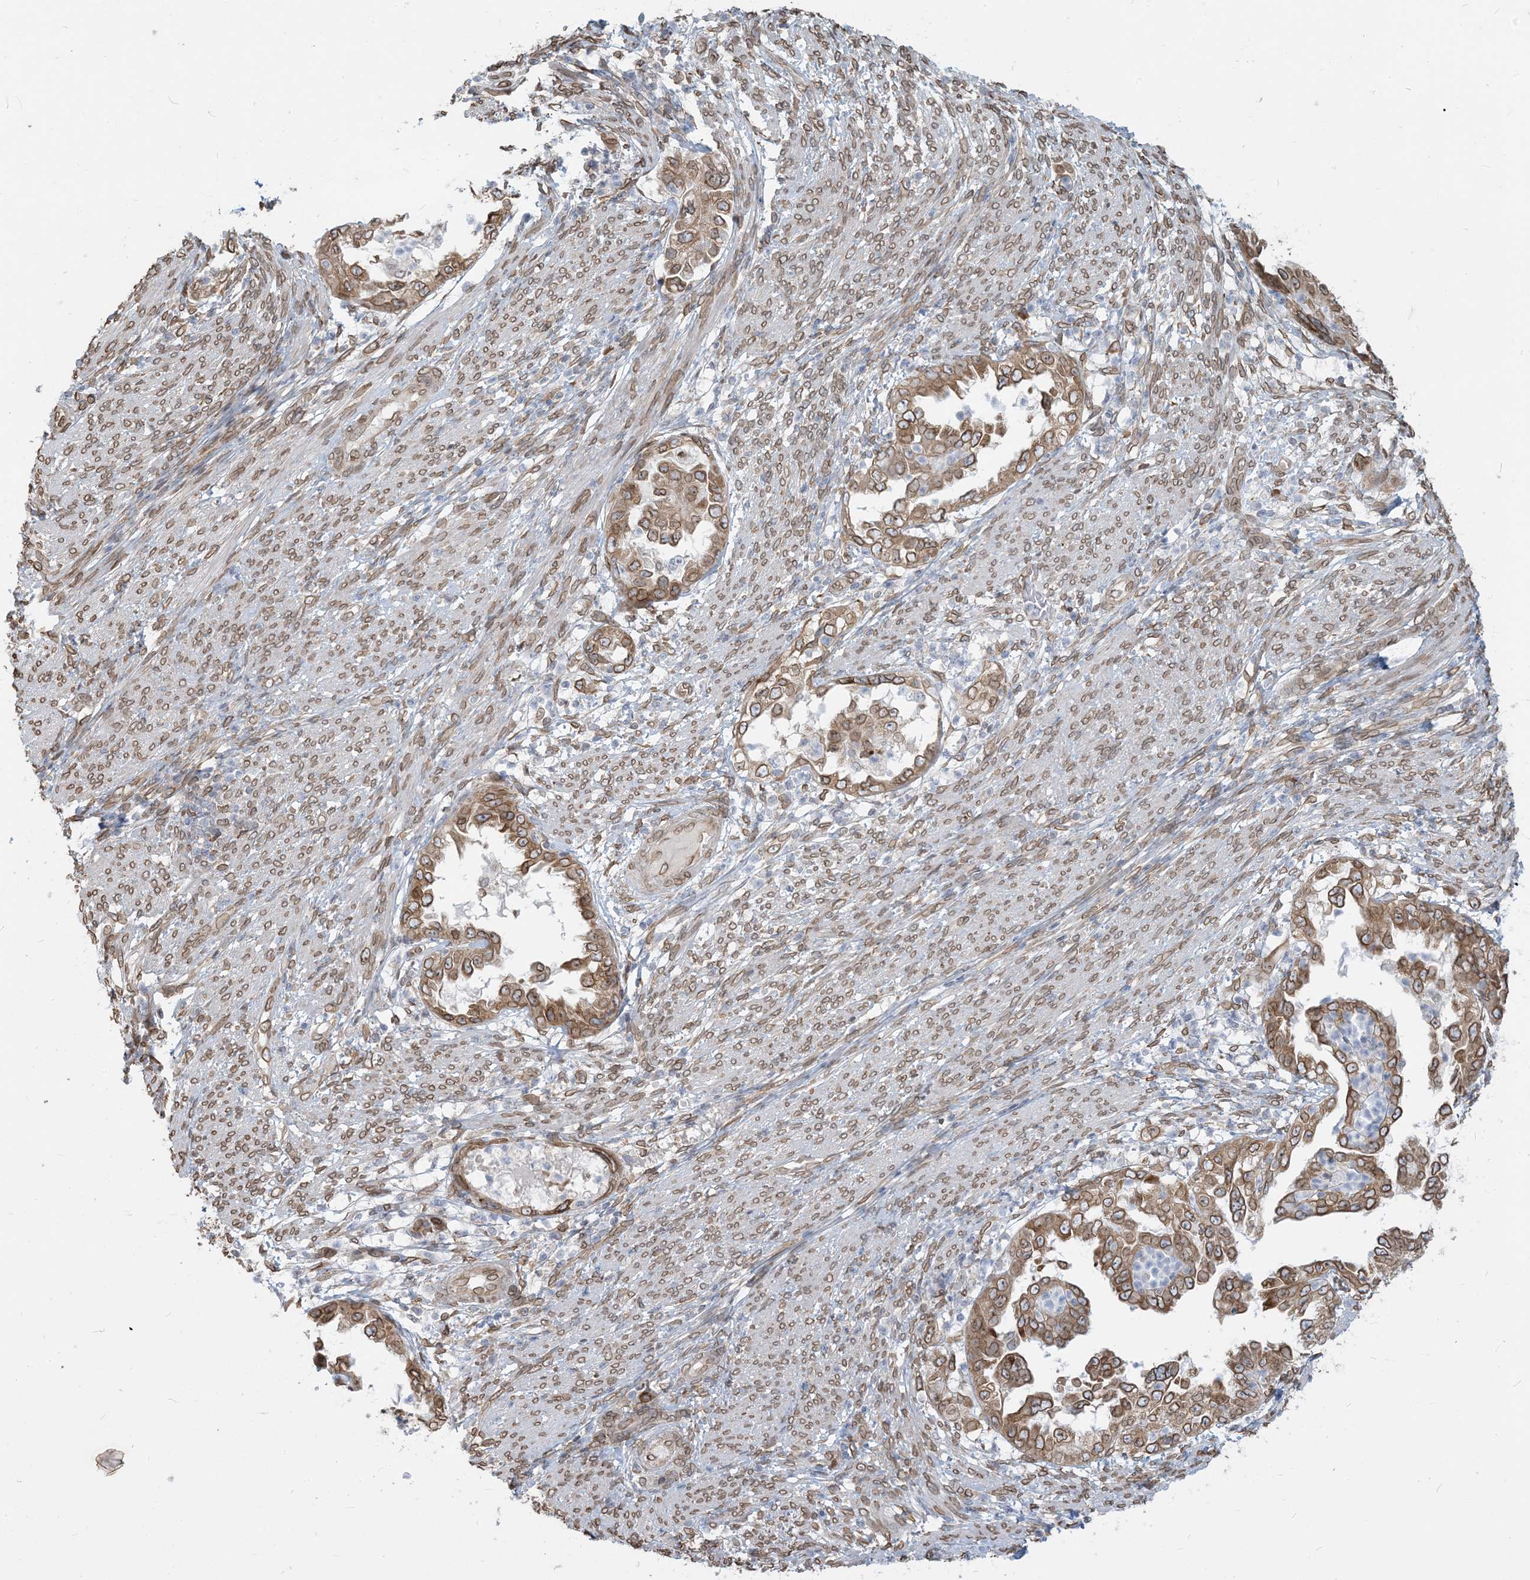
{"staining": {"intensity": "moderate", "quantity": ">75%", "location": "cytoplasmic/membranous,nuclear"}, "tissue": "endometrial cancer", "cell_type": "Tumor cells", "image_type": "cancer", "snomed": [{"axis": "morphology", "description": "Adenocarcinoma, NOS"}, {"axis": "topography", "description": "Endometrium"}], "caption": "Endometrial adenocarcinoma tissue exhibits moderate cytoplasmic/membranous and nuclear expression in about >75% of tumor cells, visualized by immunohistochemistry. (DAB (3,3'-diaminobenzidine) IHC with brightfield microscopy, high magnification).", "gene": "WWP1", "patient": {"sex": "female", "age": 85}}